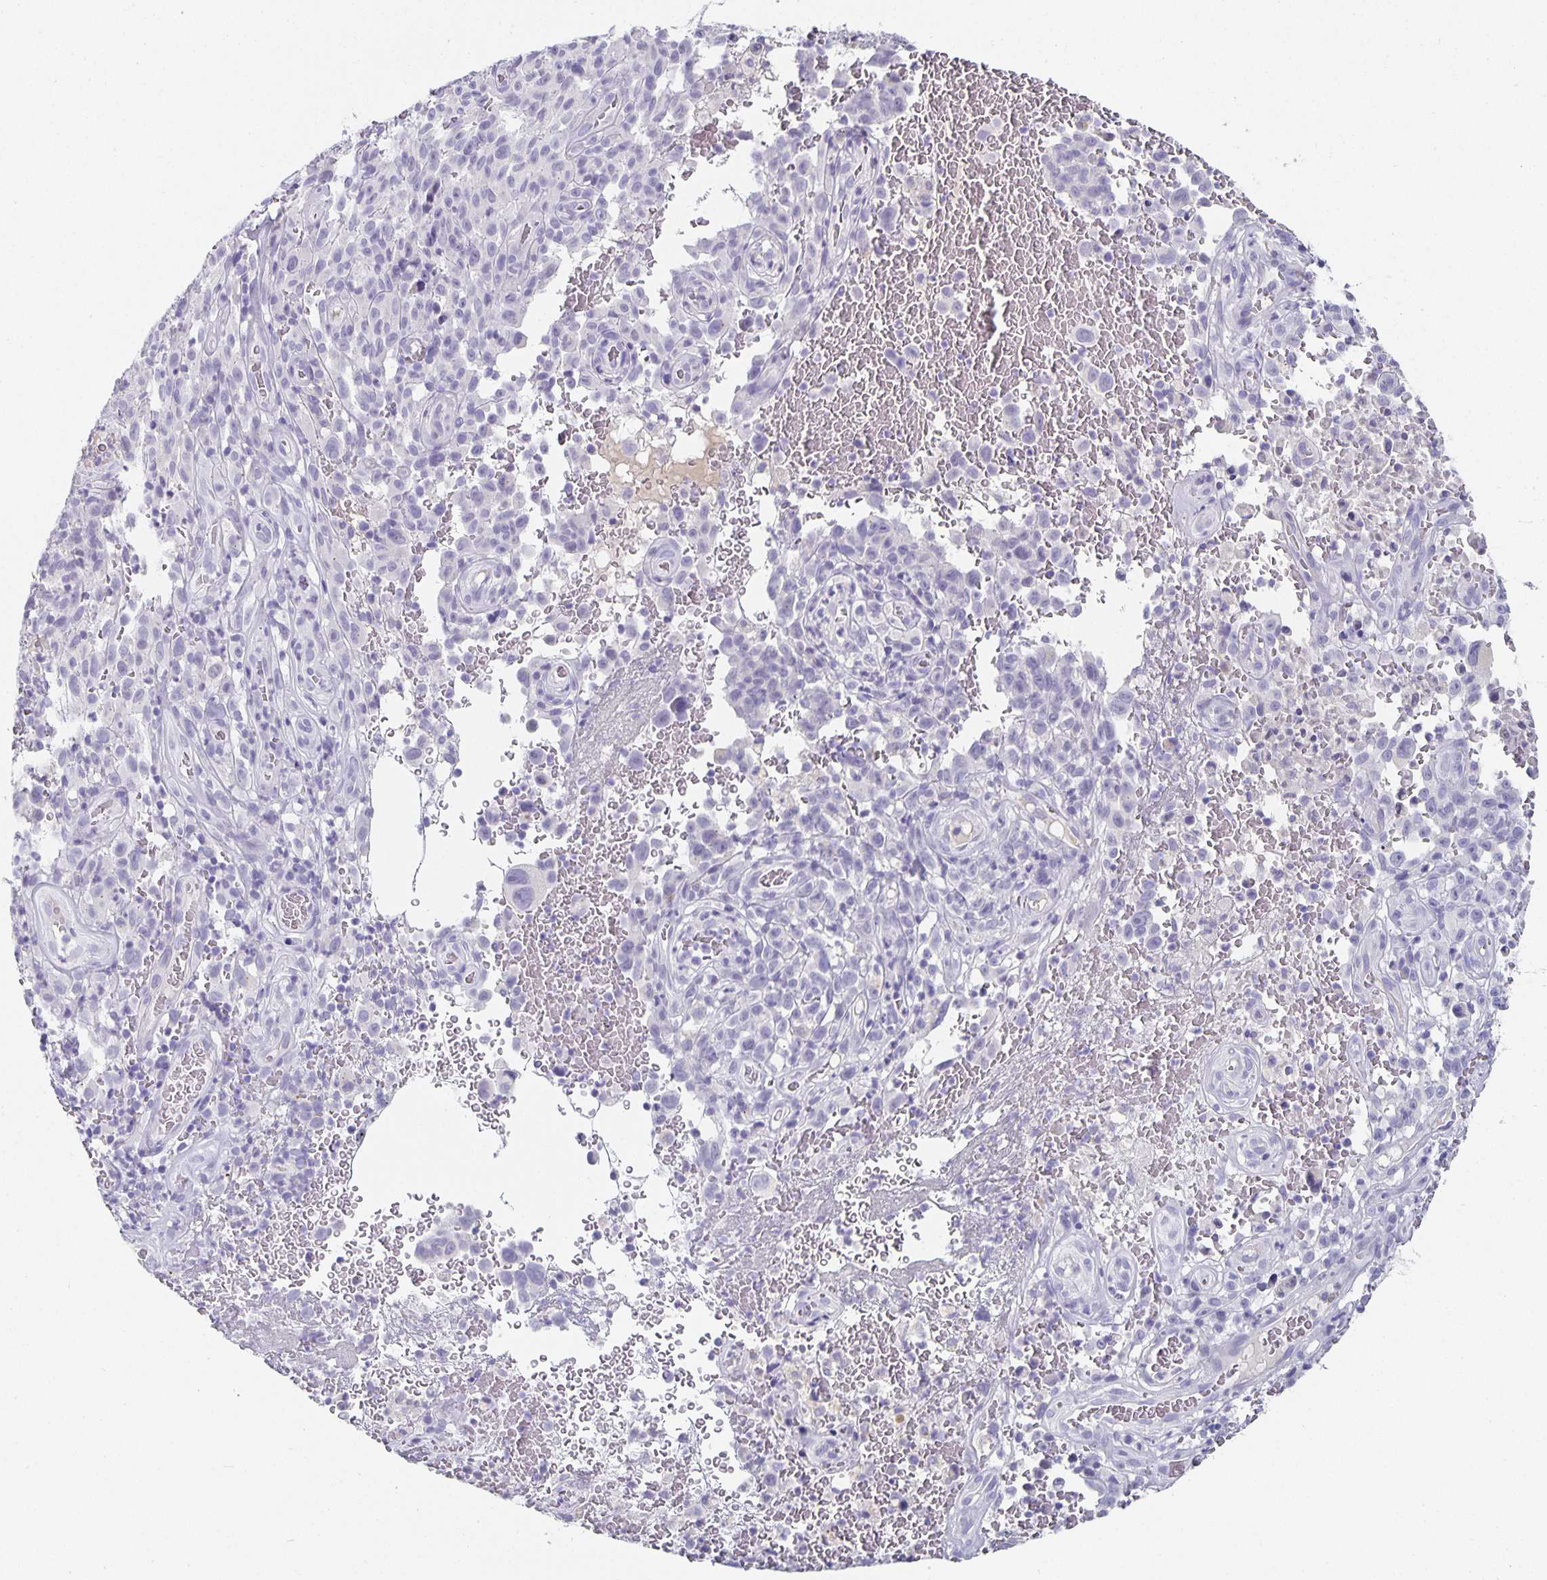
{"staining": {"intensity": "negative", "quantity": "none", "location": "none"}, "tissue": "melanoma", "cell_type": "Tumor cells", "image_type": "cancer", "snomed": [{"axis": "morphology", "description": "Malignant melanoma, NOS"}, {"axis": "topography", "description": "Skin"}], "caption": "Immunohistochemistry image of human malignant melanoma stained for a protein (brown), which exhibits no positivity in tumor cells.", "gene": "CHGA", "patient": {"sex": "female", "age": 82}}